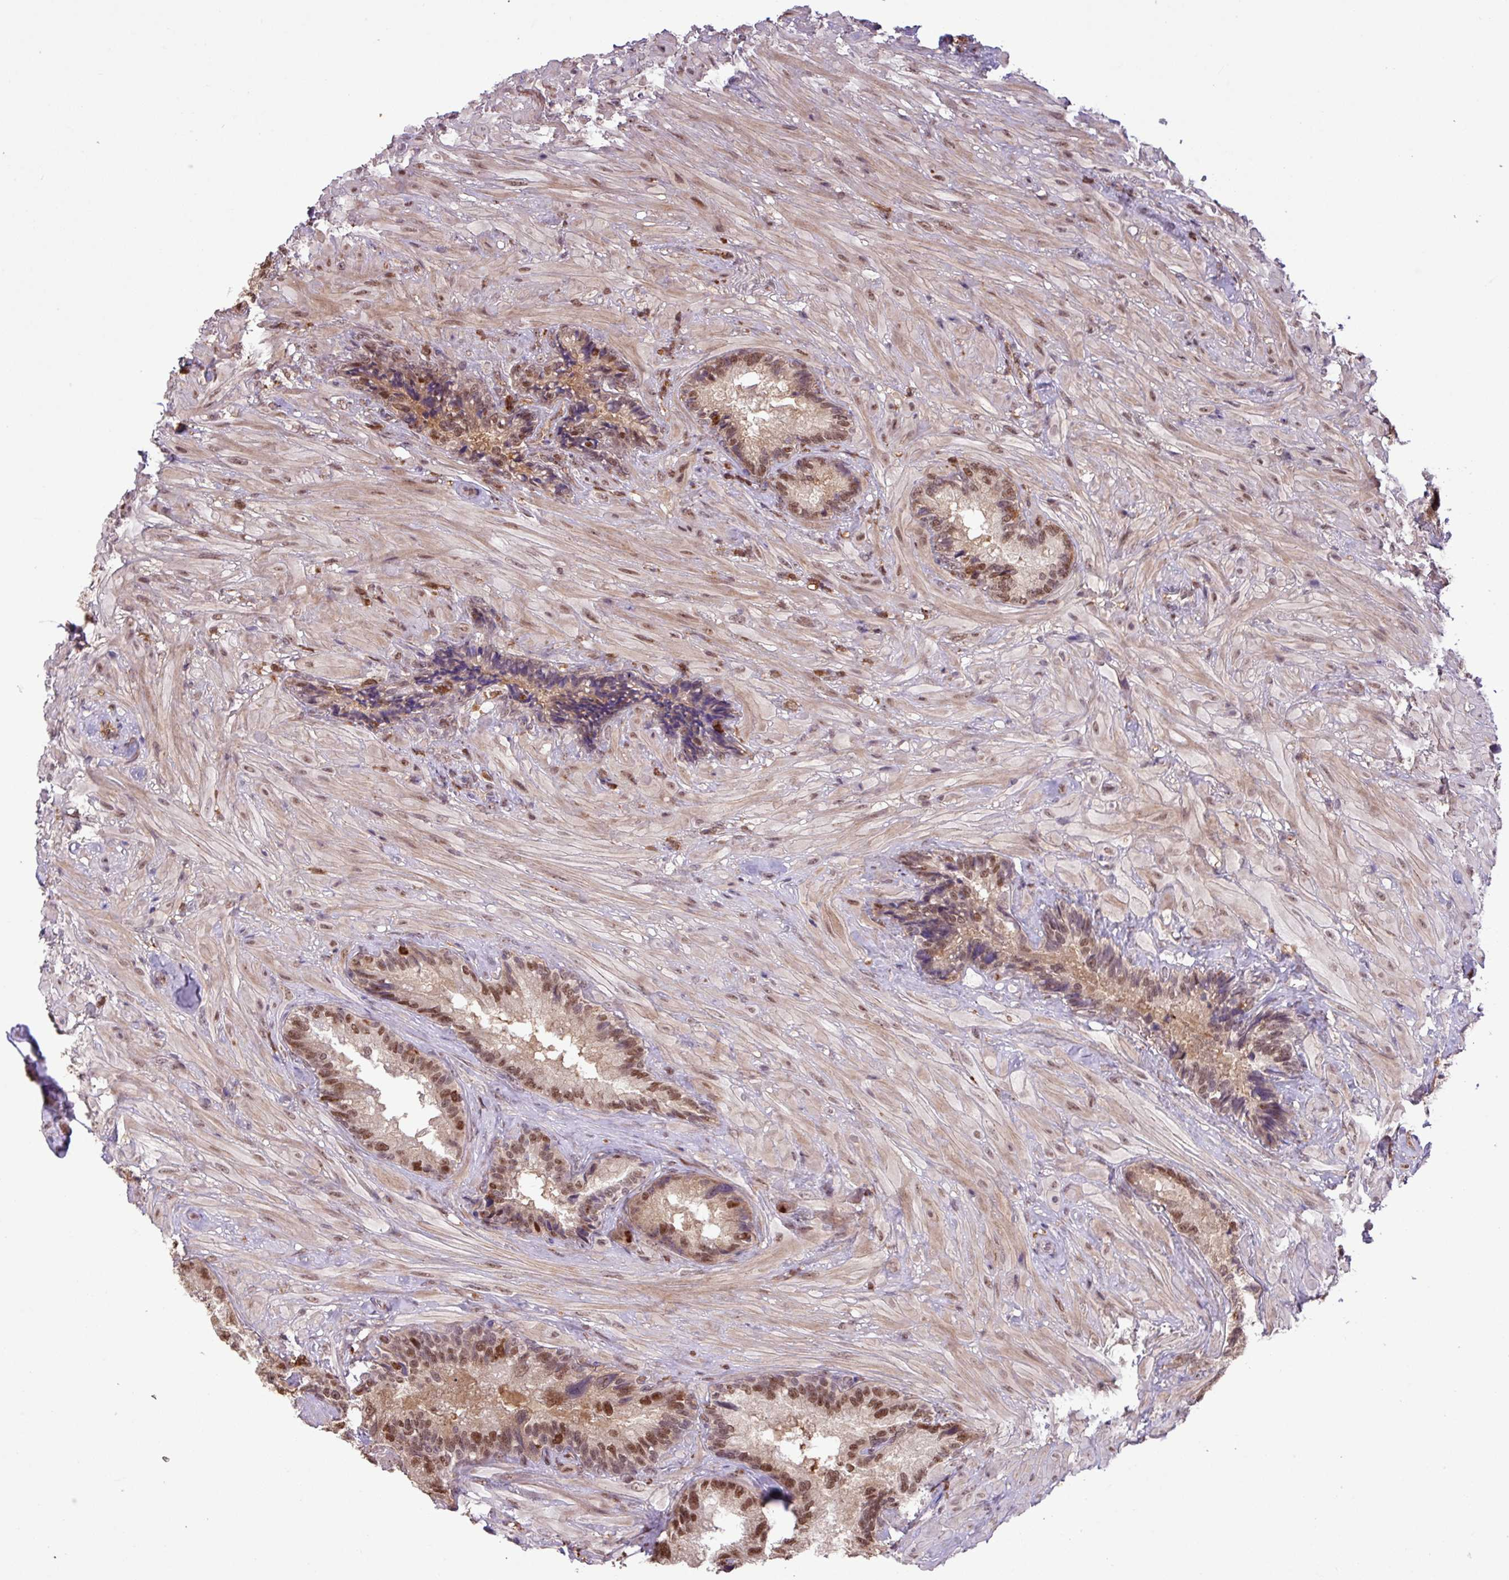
{"staining": {"intensity": "moderate", "quantity": ">75%", "location": "nuclear"}, "tissue": "seminal vesicle", "cell_type": "Glandular cells", "image_type": "normal", "snomed": [{"axis": "morphology", "description": "Normal tissue, NOS"}, {"axis": "topography", "description": "Seminal veicle"}], "caption": "This photomicrograph shows unremarkable seminal vesicle stained with immunohistochemistry to label a protein in brown. The nuclear of glandular cells show moderate positivity for the protein. Nuclei are counter-stained blue.", "gene": "GON7", "patient": {"sex": "male", "age": 62}}